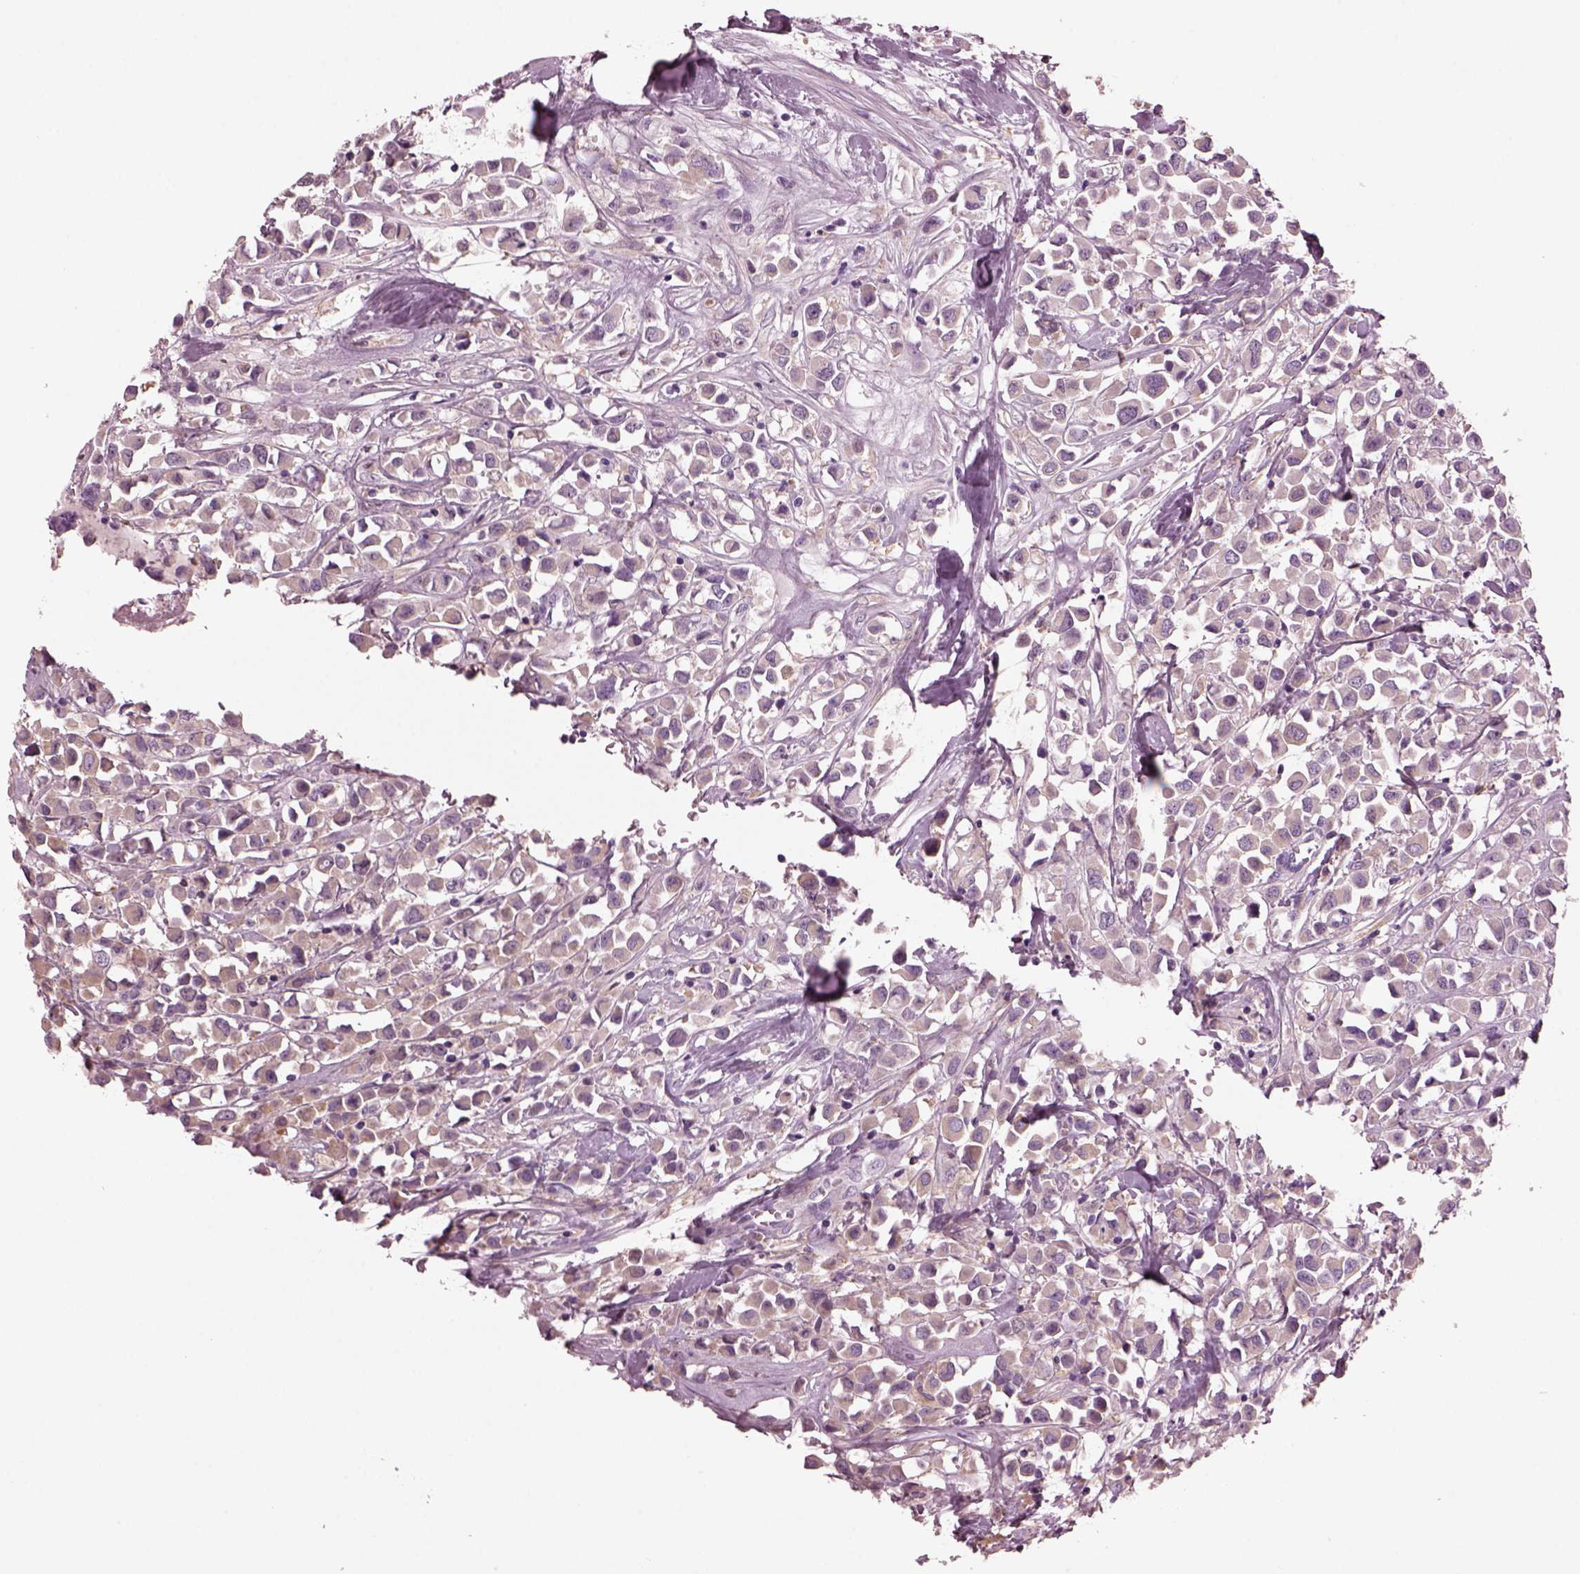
{"staining": {"intensity": "weak", "quantity": ">75%", "location": "cytoplasmic/membranous"}, "tissue": "breast cancer", "cell_type": "Tumor cells", "image_type": "cancer", "snomed": [{"axis": "morphology", "description": "Duct carcinoma"}, {"axis": "topography", "description": "Breast"}], "caption": "Immunohistochemical staining of human breast invasive ductal carcinoma demonstrates low levels of weak cytoplasmic/membranous protein staining in about >75% of tumor cells. (IHC, brightfield microscopy, high magnification).", "gene": "SHTN1", "patient": {"sex": "female", "age": 61}}